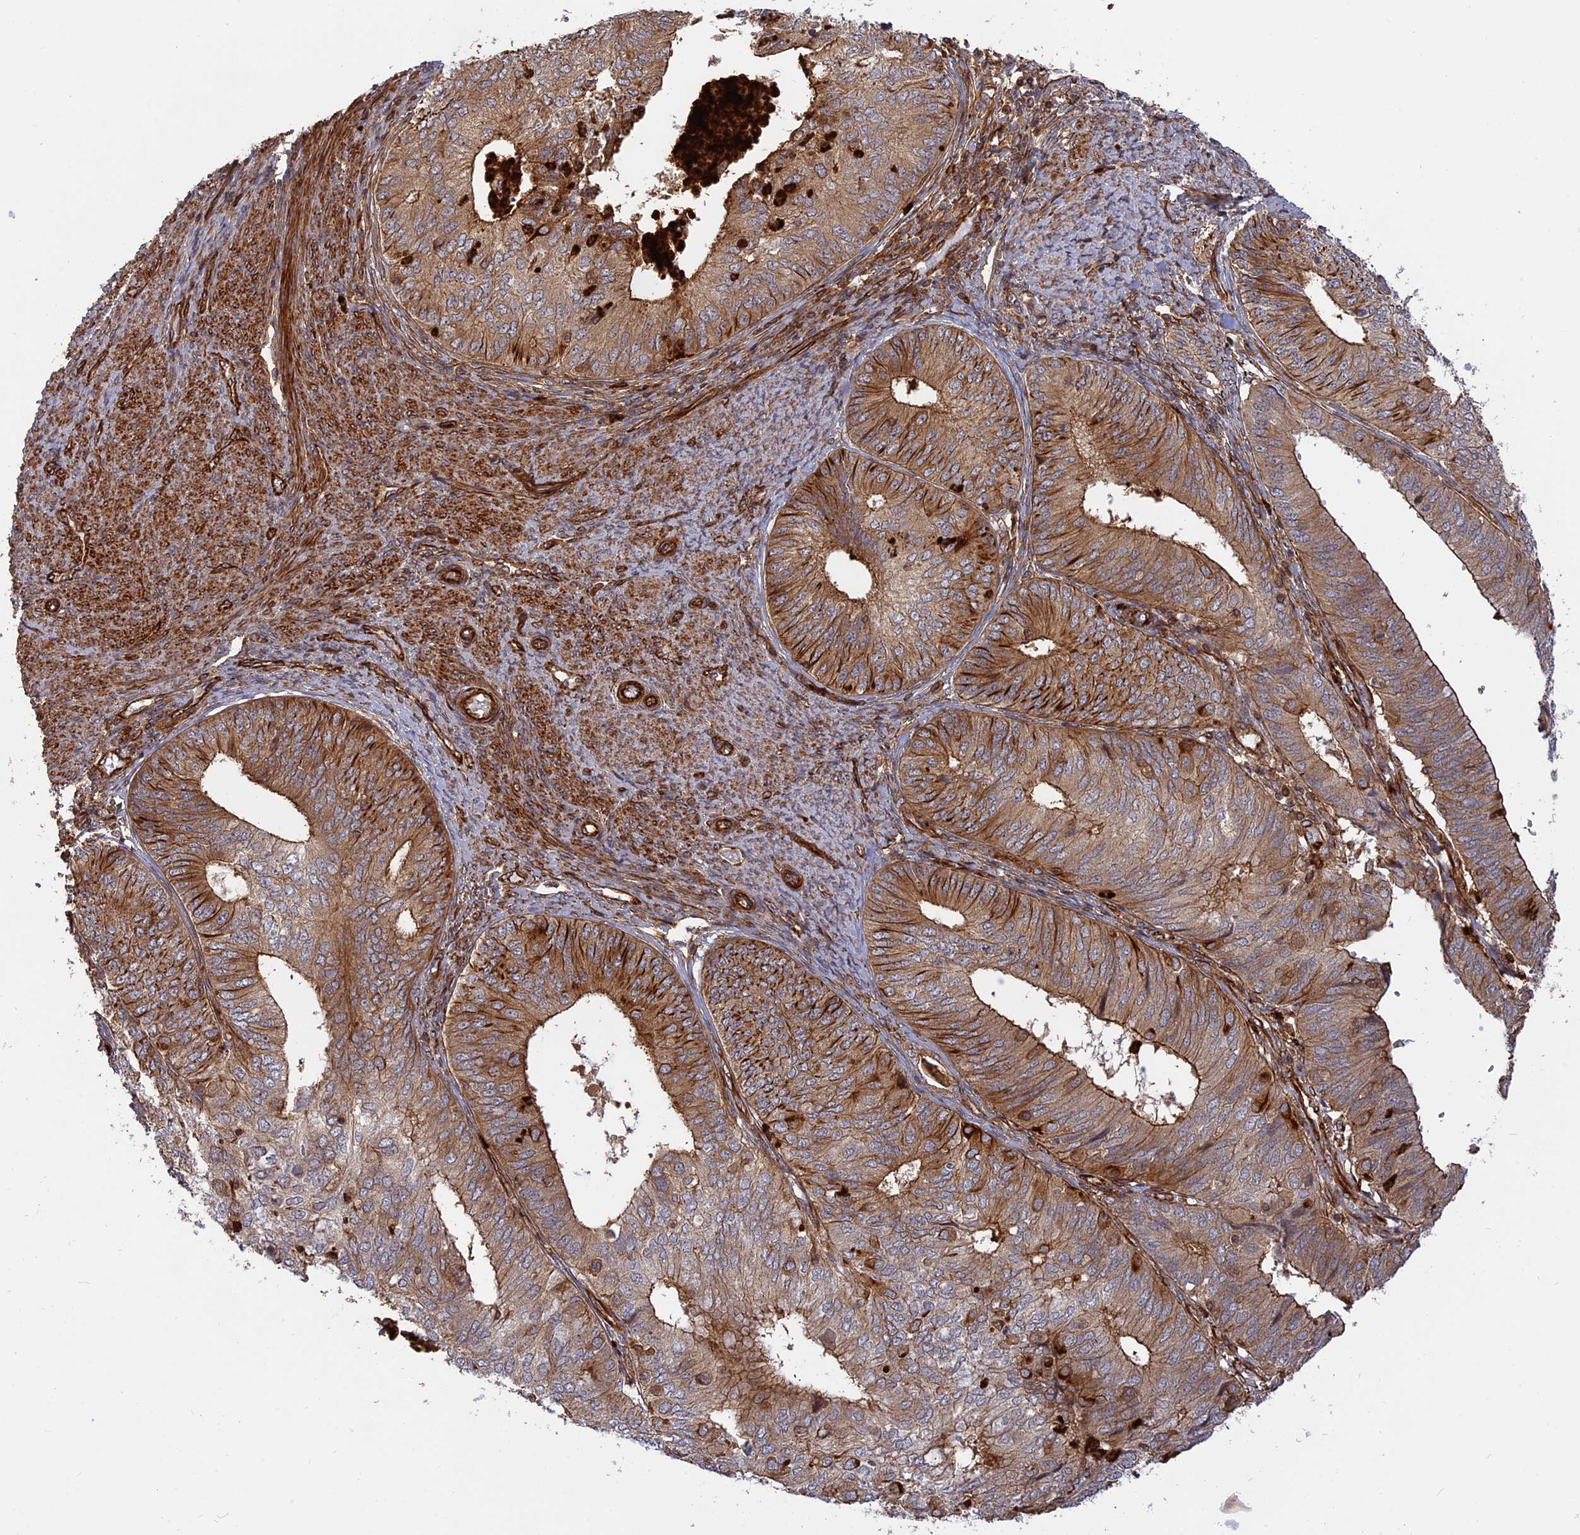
{"staining": {"intensity": "moderate", "quantity": ">75%", "location": "cytoplasmic/membranous"}, "tissue": "endometrial cancer", "cell_type": "Tumor cells", "image_type": "cancer", "snomed": [{"axis": "morphology", "description": "Adenocarcinoma, NOS"}, {"axis": "topography", "description": "Endometrium"}], "caption": "An IHC micrograph of neoplastic tissue is shown. Protein staining in brown labels moderate cytoplasmic/membranous positivity in adenocarcinoma (endometrial) within tumor cells.", "gene": "PHLDB3", "patient": {"sex": "female", "age": 68}}